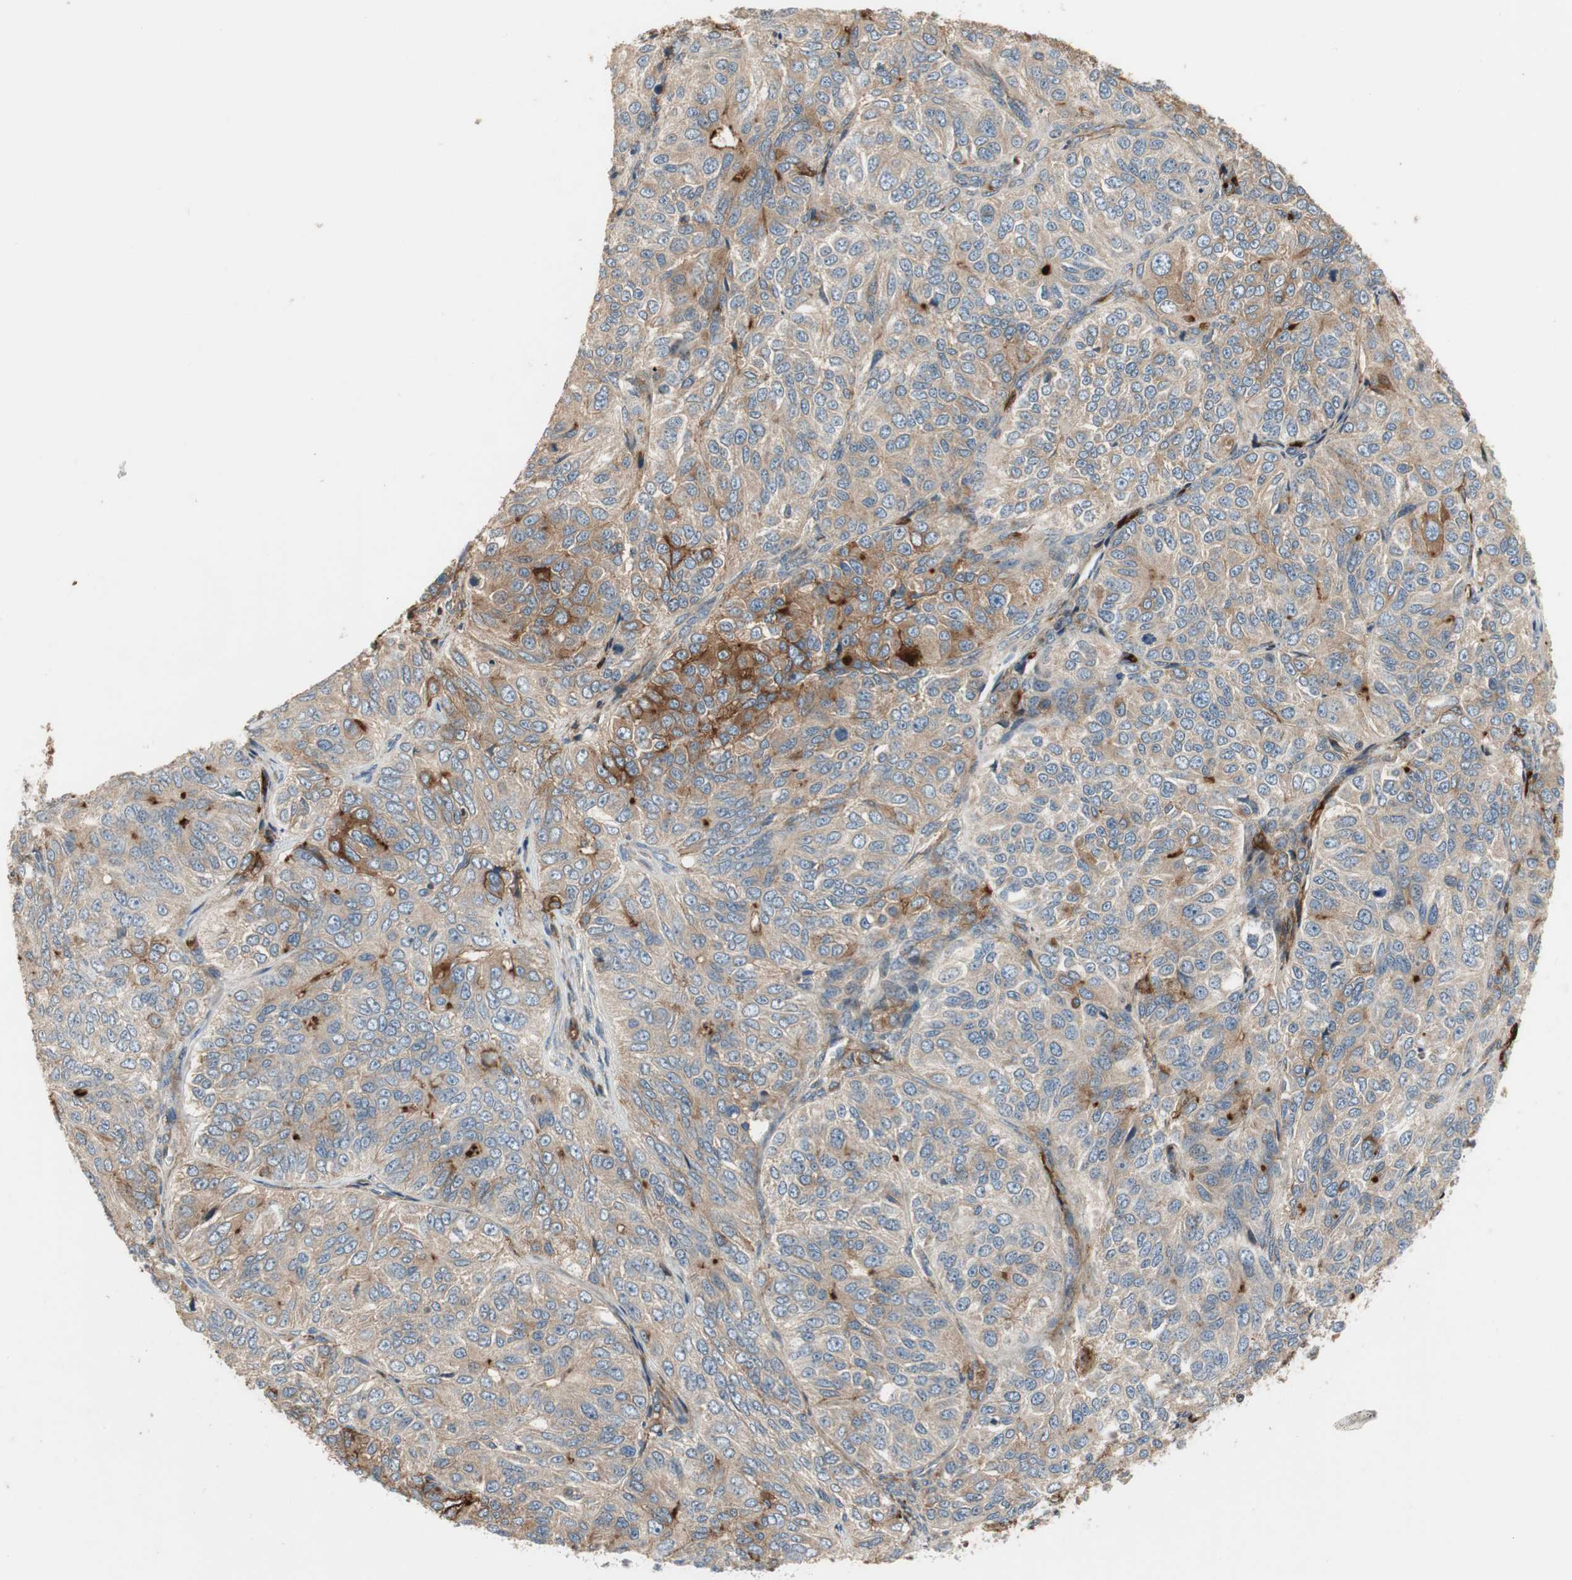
{"staining": {"intensity": "moderate", "quantity": "25%-75%", "location": "cytoplasmic/membranous"}, "tissue": "ovarian cancer", "cell_type": "Tumor cells", "image_type": "cancer", "snomed": [{"axis": "morphology", "description": "Carcinoma, endometroid"}, {"axis": "topography", "description": "Ovary"}], "caption": "This is an image of IHC staining of endometroid carcinoma (ovarian), which shows moderate expression in the cytoplasmic/membranous of tumor cells.", "gene": "ALPL", "patient": {"sex": "female", "age": 51}}